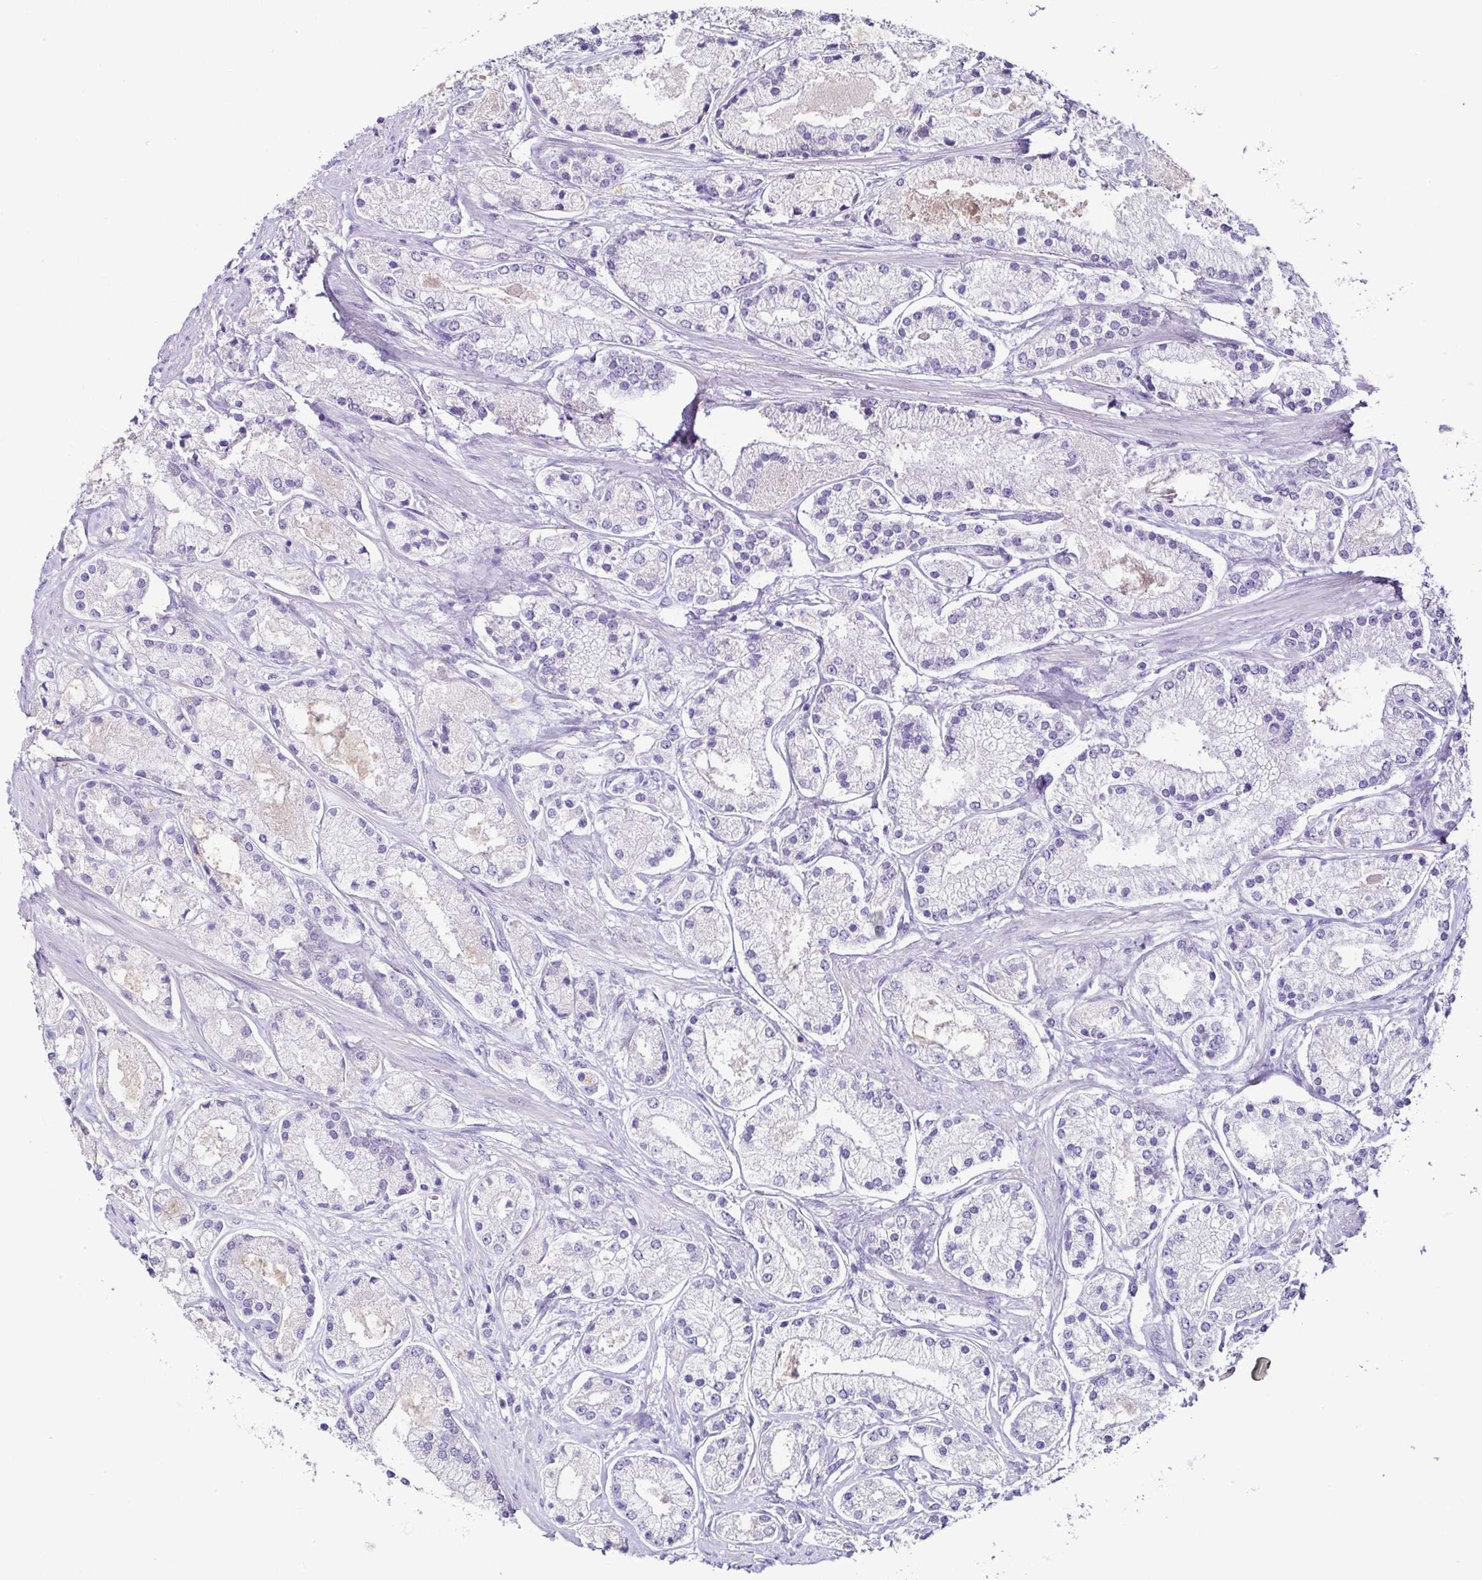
{"staining": {"intensity": "negative", "quantity": "none", "location": "none"}, "tissue": "prostate cancer", "cell_type": "Tumor cells", "image_type": "cancer", "snomed": [{"axis": "morphology", "description": "Adenocarcinoma, High grade"}, {"axis": "topography", "description": "Prostate"}], "caption": "DAB immunohistochemical staining of prostate adenocarcinoma (high-grade) reveals no significant expression in tumor cells.", "gene": "TP73", "patient": {"sex": "male", "age": 67}}